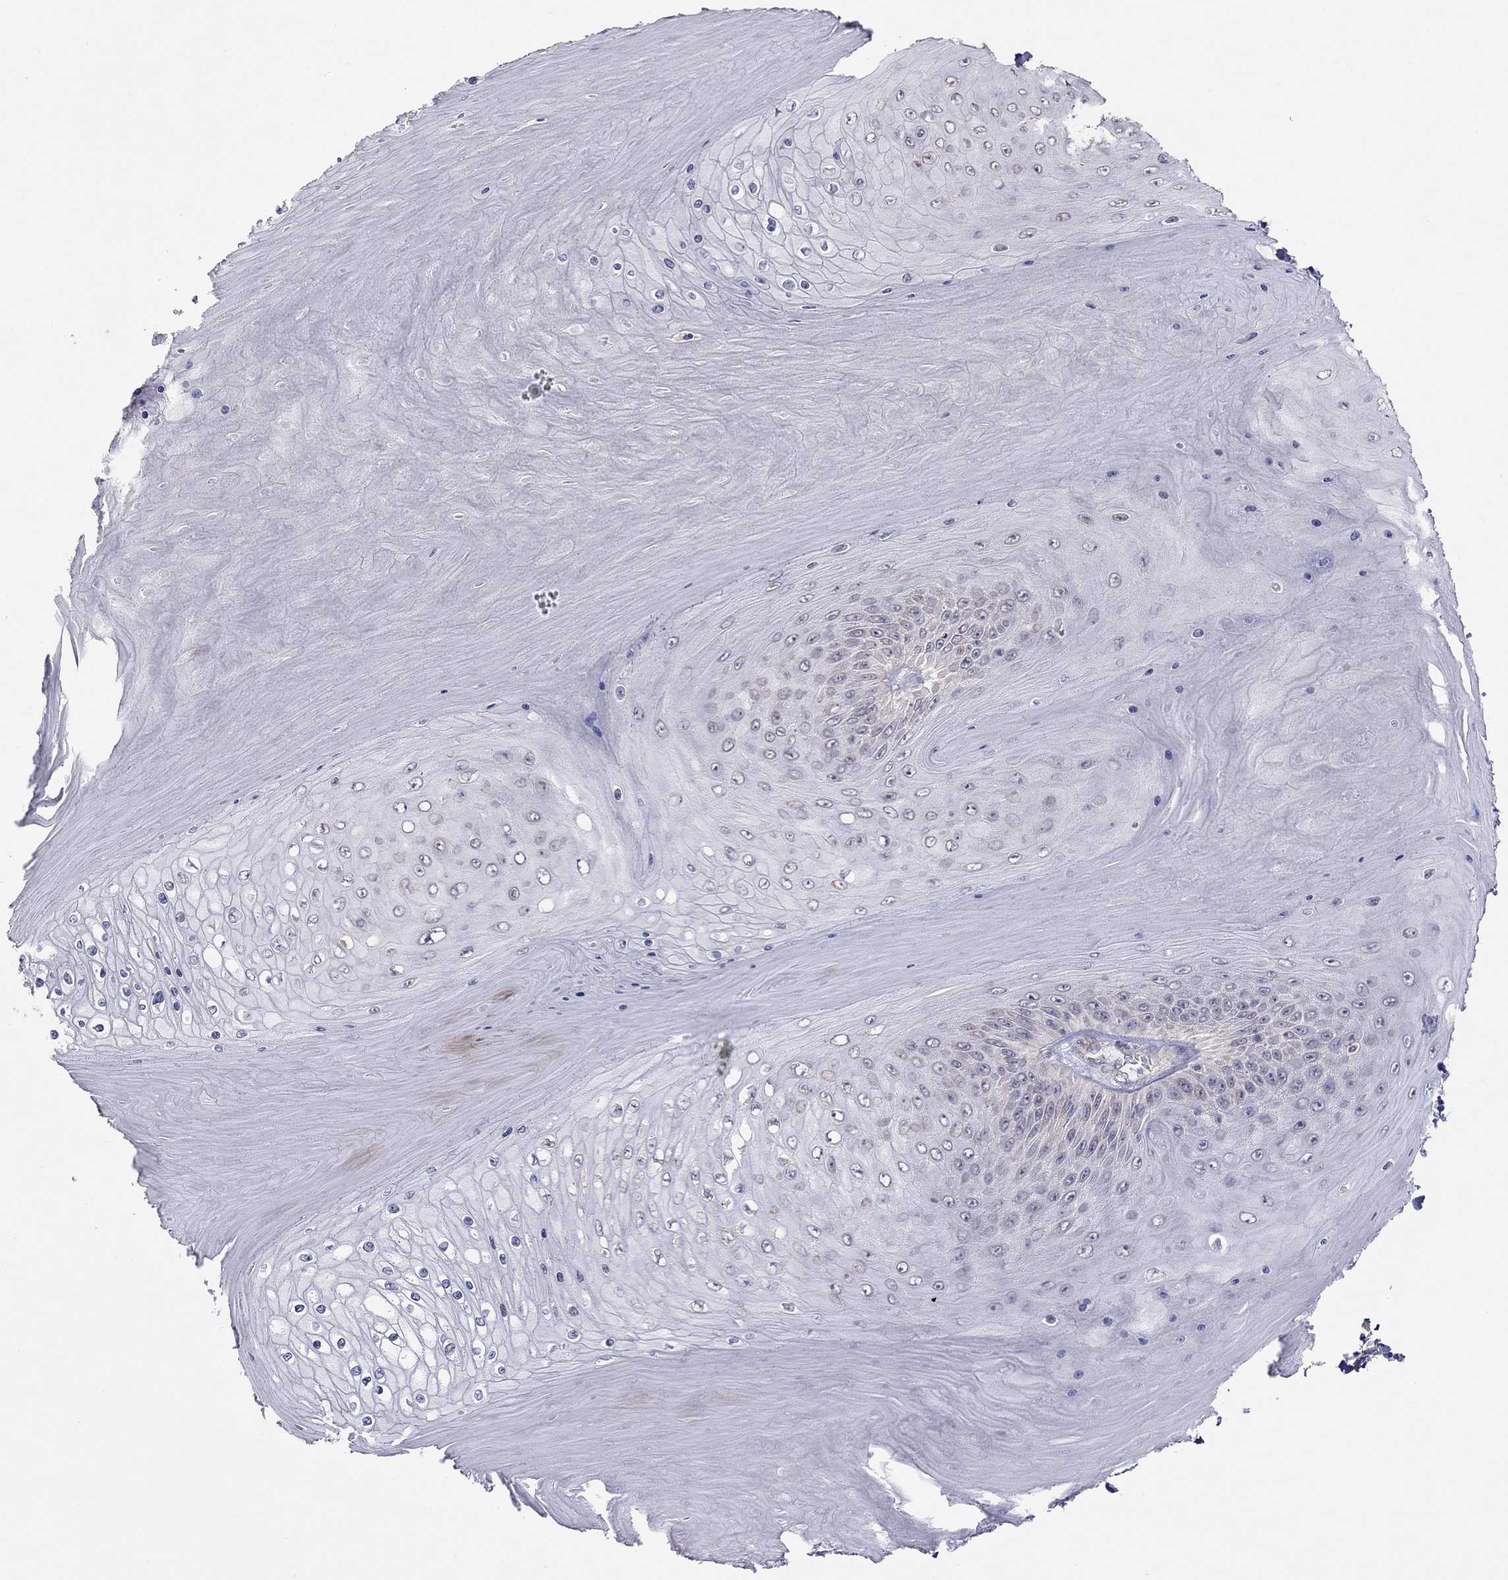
{"staining": {"intensity": "negative", "quantity": "none", "location": "none"}, "tissue": "skin cancer", "cell_type": "Tumor cells", "image_type": "cancer", "snomed": [{"axis": "morphology", "description": "Squamous cell carcinoma, NOS"}, {"axis": "topography", "description": "Skin"}], "caption": "The image displays no significant staining in tumor cells of squamous cell carcinoma (skin).", "gene": "LRIT3", "patient": {"sex": "male", "age": 62}}